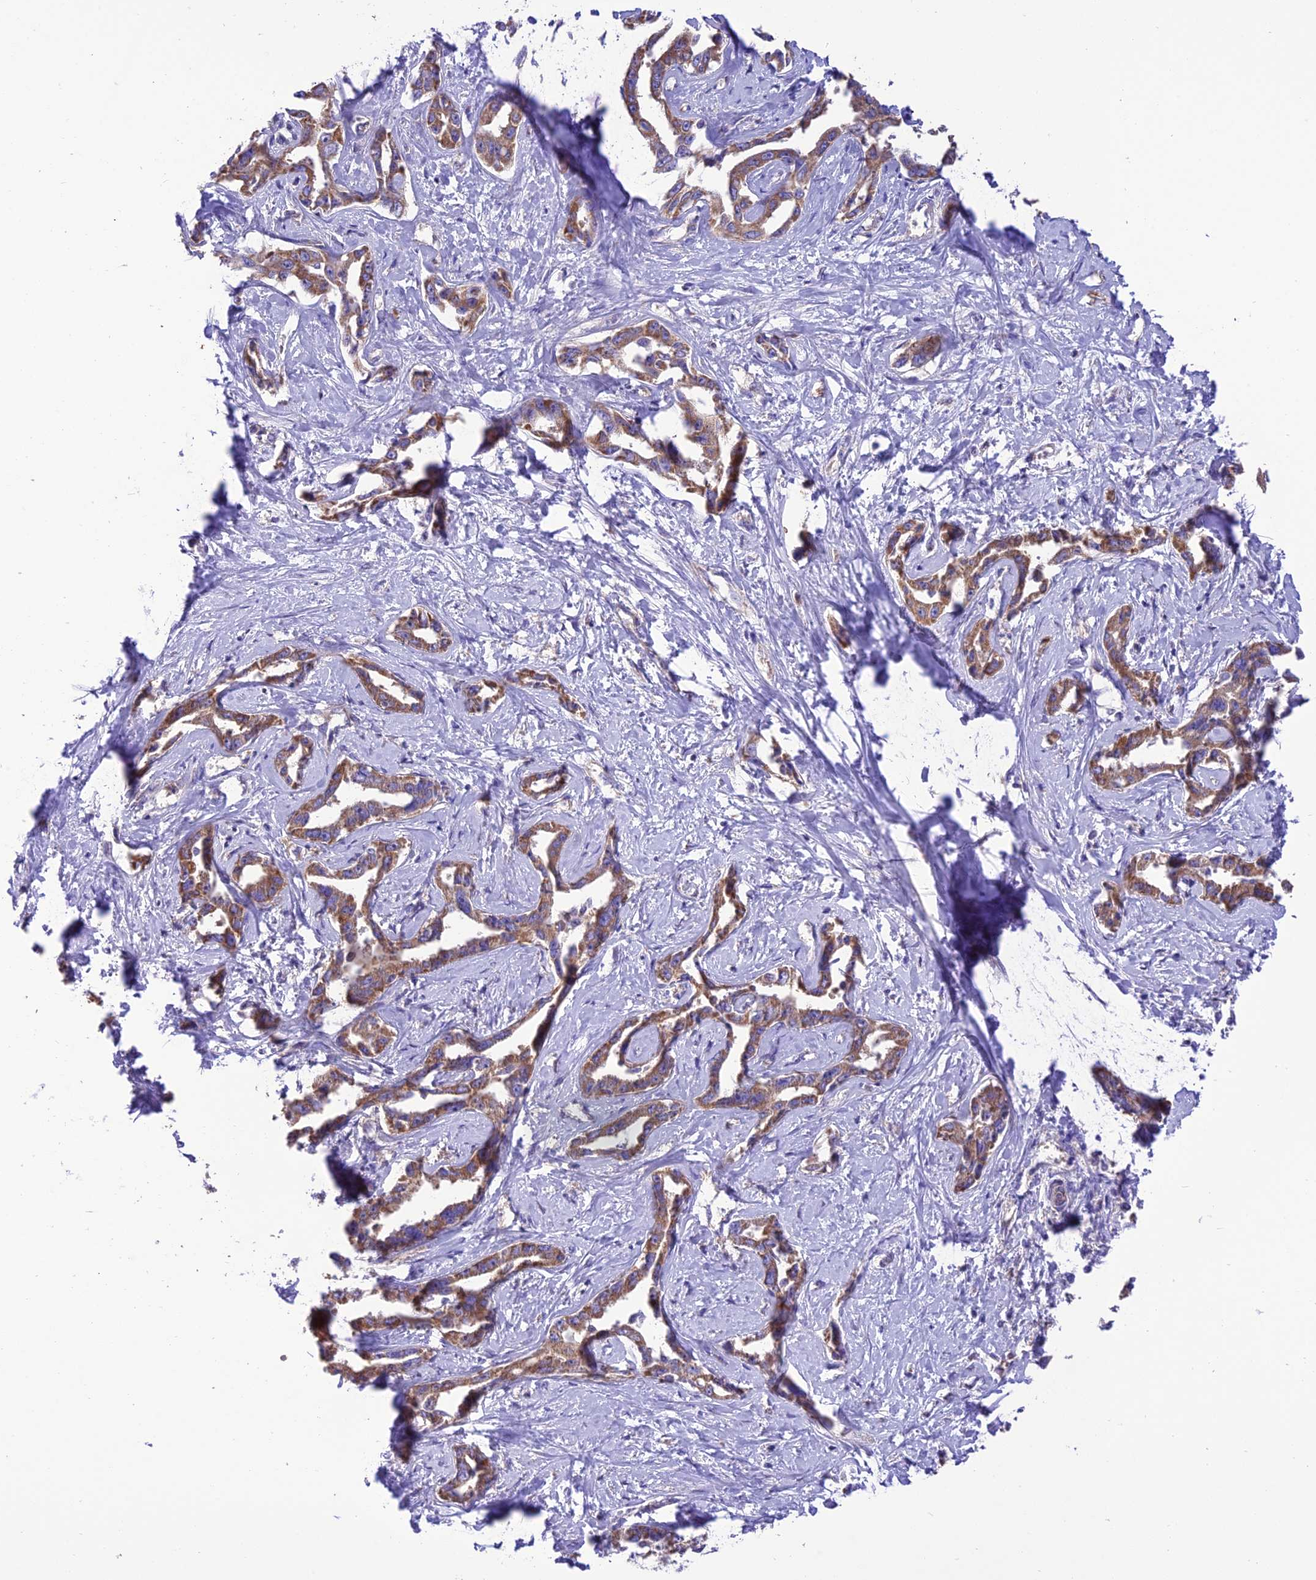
{"staining": {"intensity": "moderate", "quantity": ">75%", "location": "cytoplasmic/membranous"}, "tissue": "liver cancer", "cell_type": "Tumor cells", "image_type": "cancer", "snomed": [{"axis": "morphology", "description": "Cholangiocarcinoma"}, {"axis": "topography", "description": "Liver"}], "caption": "Tumor cells demonstrate medium levels of moderate cytoplasmic/membranous expression in about >75% of cells in liver cancer. Using DAB (3,3'-diaminobenzidine) (brown) and hematoxylin (blue) stains, captured at high magnification using brightfield microscopy.", "gene": "MAP3K12", "patient": {"sex": "male", "age": 59}}